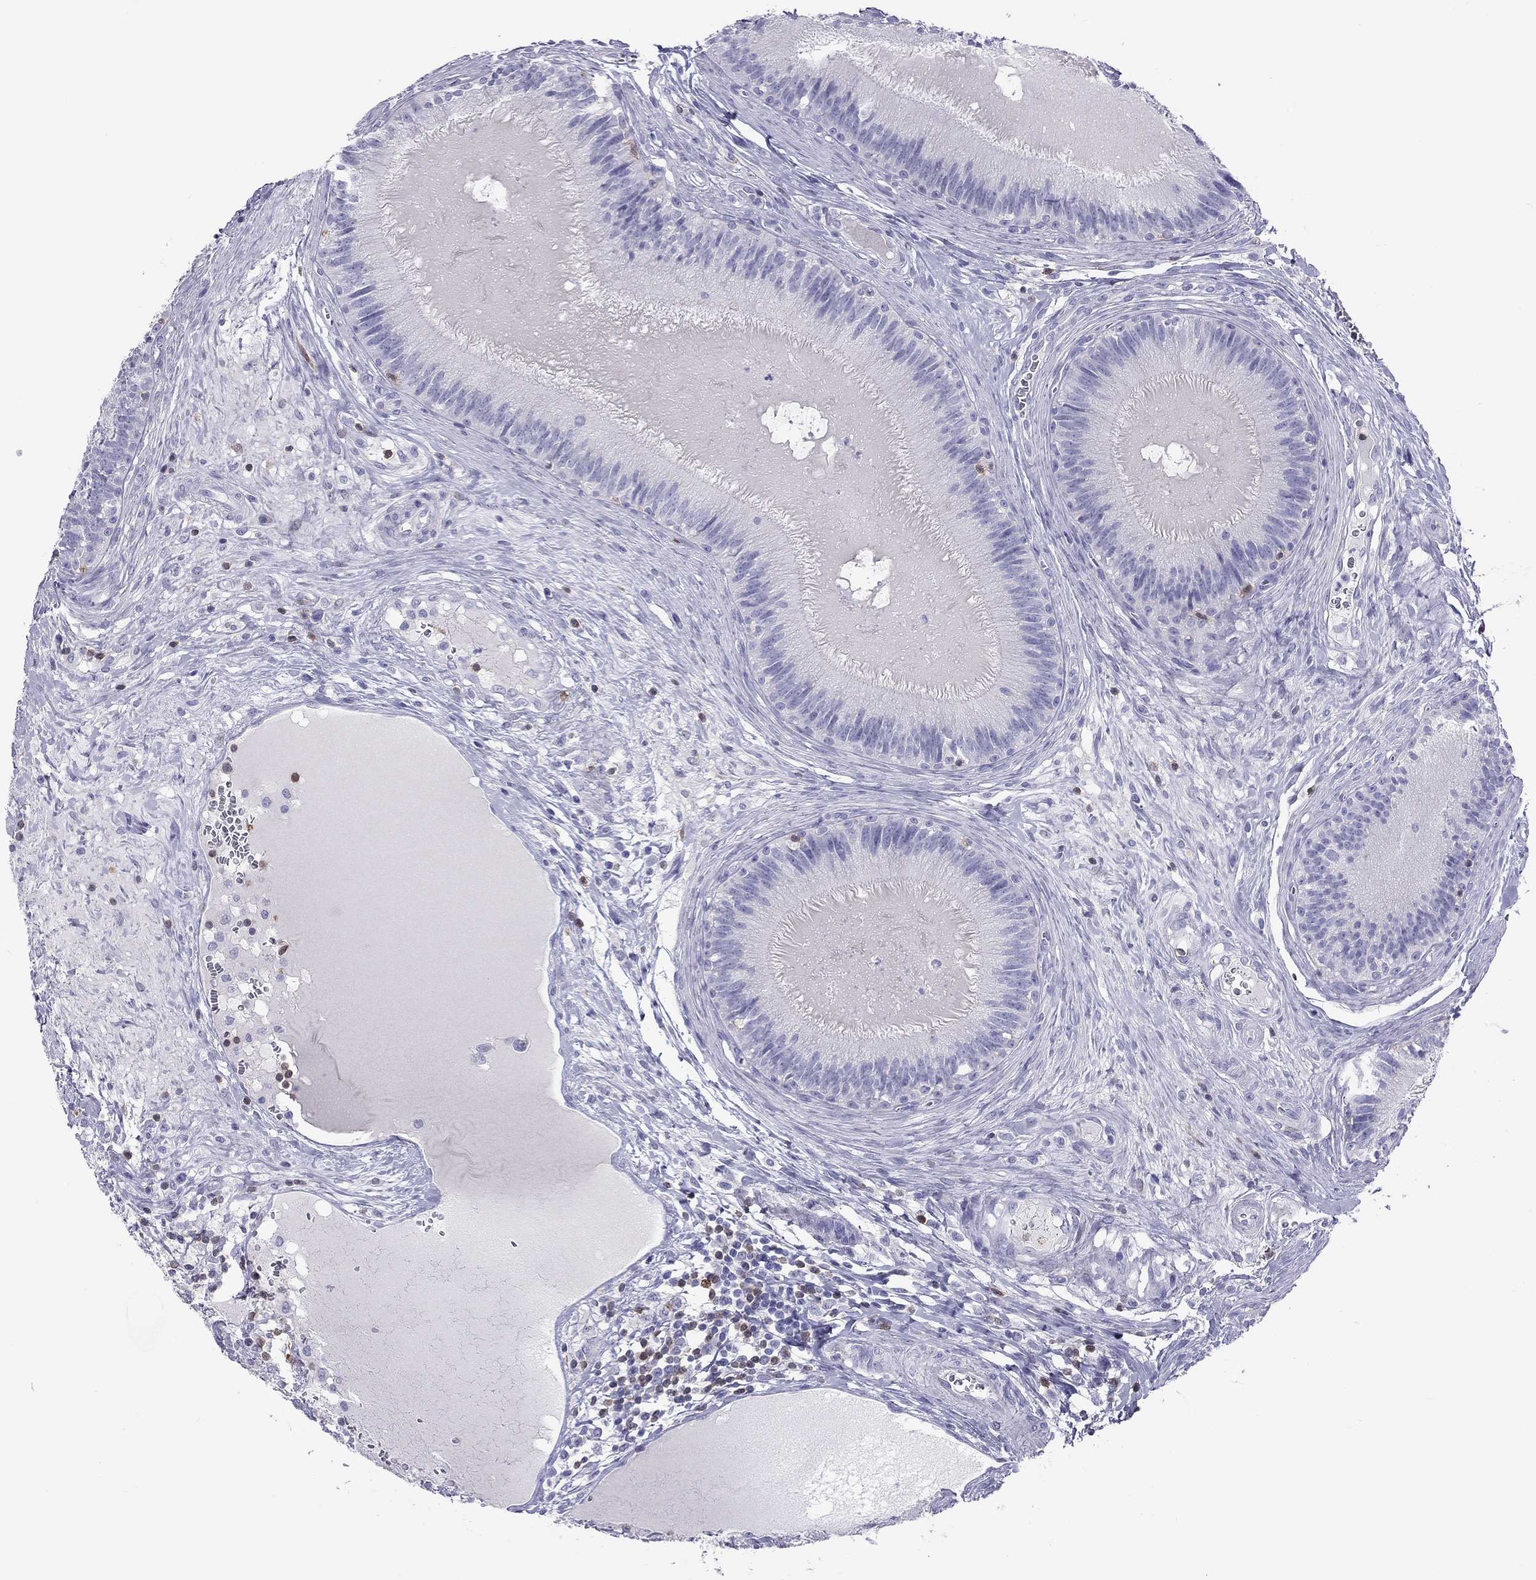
{"staining": {"intensity": "negative", "quantity": "none", "location": "none"}, "tissue": "epididymis", "cell_type": "Glandular cells", "image_type": "normal", "snomed": [{"axis": "morphology", "description": "Normal tissue, NOS"}, {"axis": "topography", "description": "Epididymis"}], "caption": "A high-resolution histopathology image shows immunohistochemistry (IHC) staining of benign epididymis, which shows no significant positivity in glandular cells.", "gene": "SH2D2A", "patient": {"sex": "male", "age": 27}}